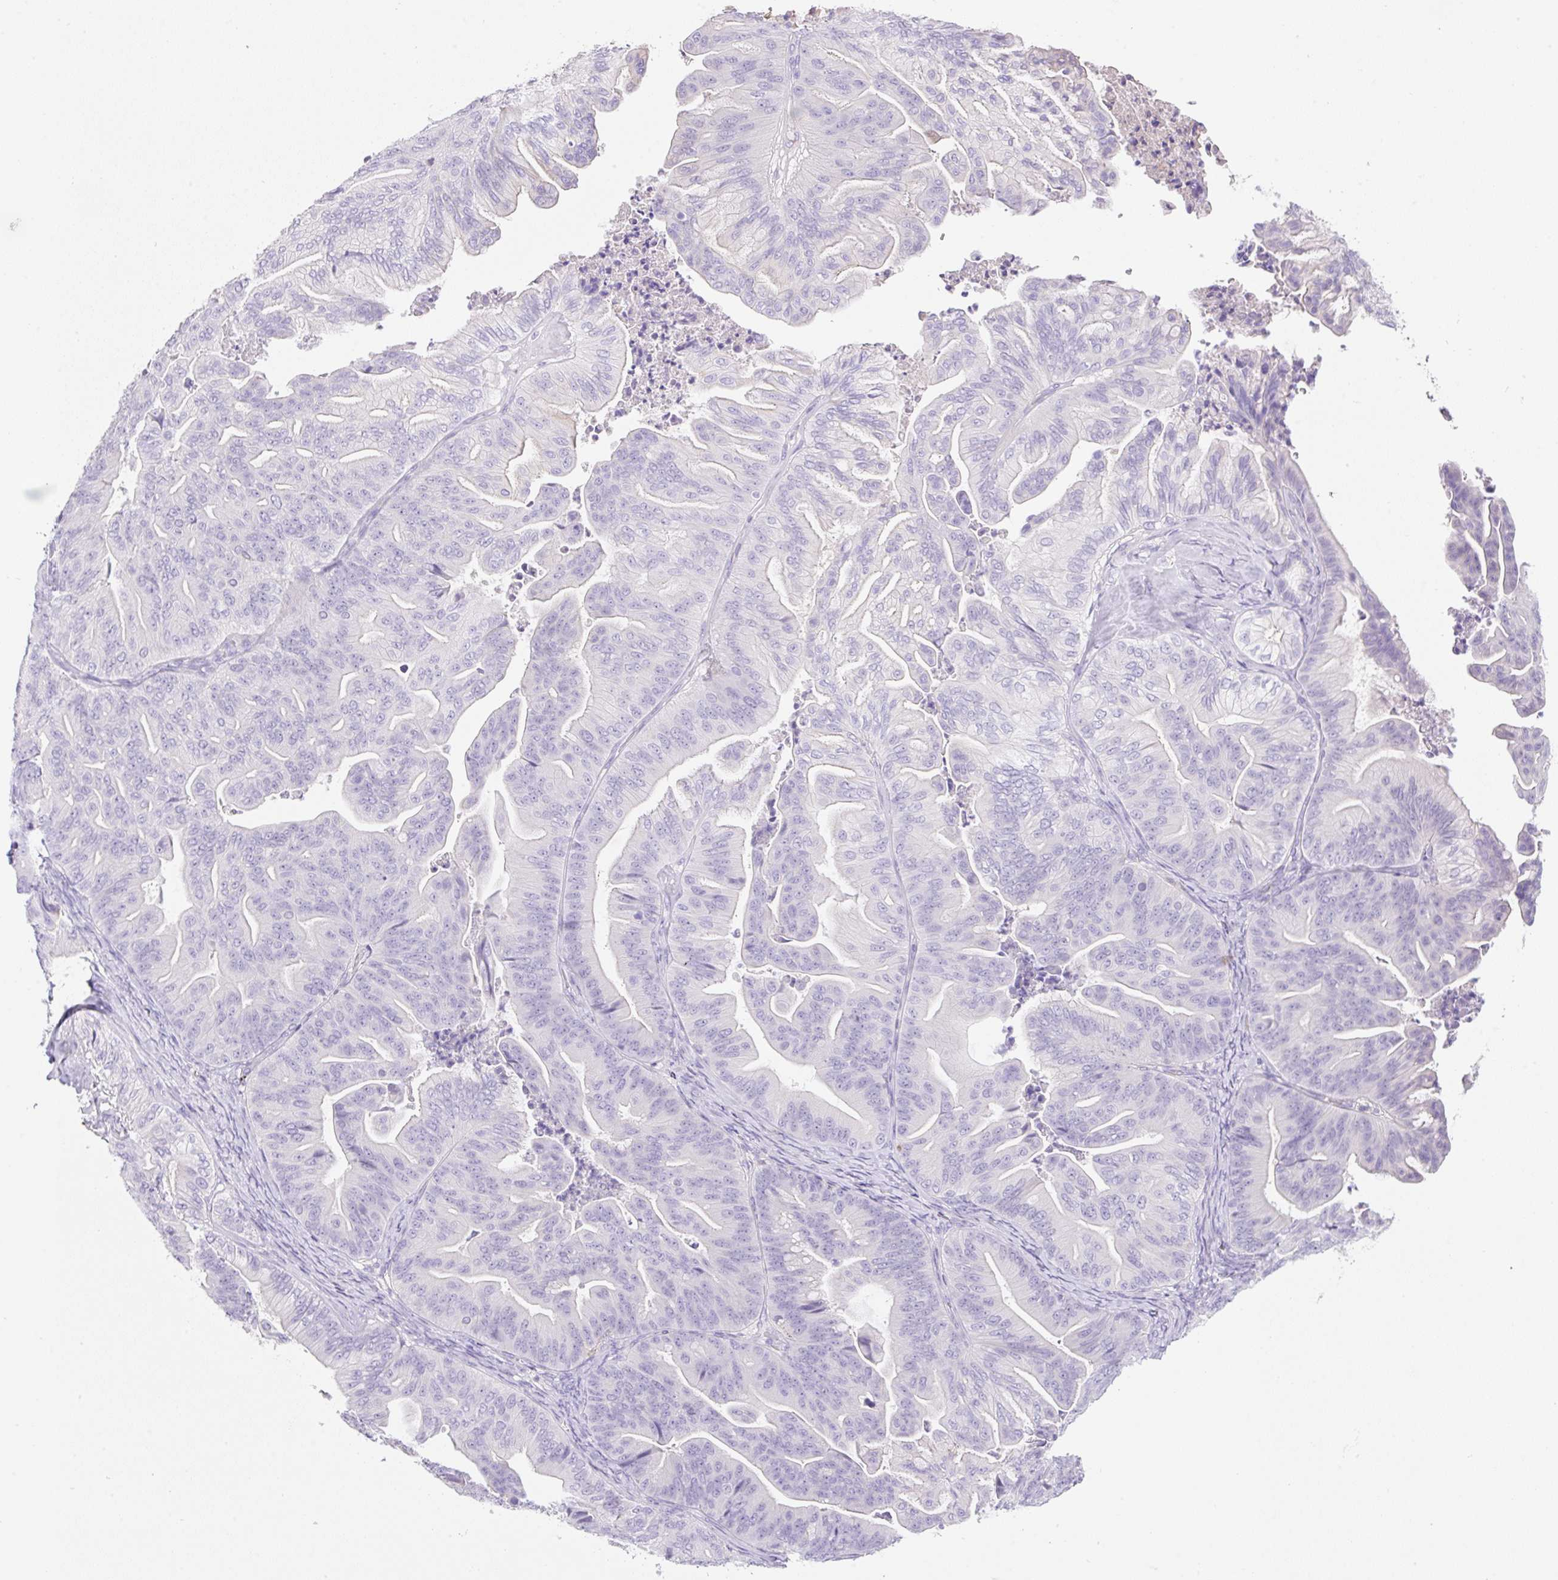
{"staining": {"intensity": "negative", "quantity": "none", "location": "none"}, "tissue": "ovarian cancer", "cell_type": "Tumor cells", "image_type": "cancer", "snomed": [{"axis": "morphology", "description": "Cystadenocarcinoma, mucinous, NOS"}, {"axis": "topography", "description": "Ovary"}], "caption": "IHC photomicrograph of neoplastic tissue: human ovarian cancer stained with DAB reveals no significant protein staining in tumor cells. The staining was performed using DAB to visualize the protein expression in brown, while the nuclei were stained in blue with hematoxylin (Magnification: 20x).", "gene": "TDRD15", "patient": {"sex": "female", "age": 67}}